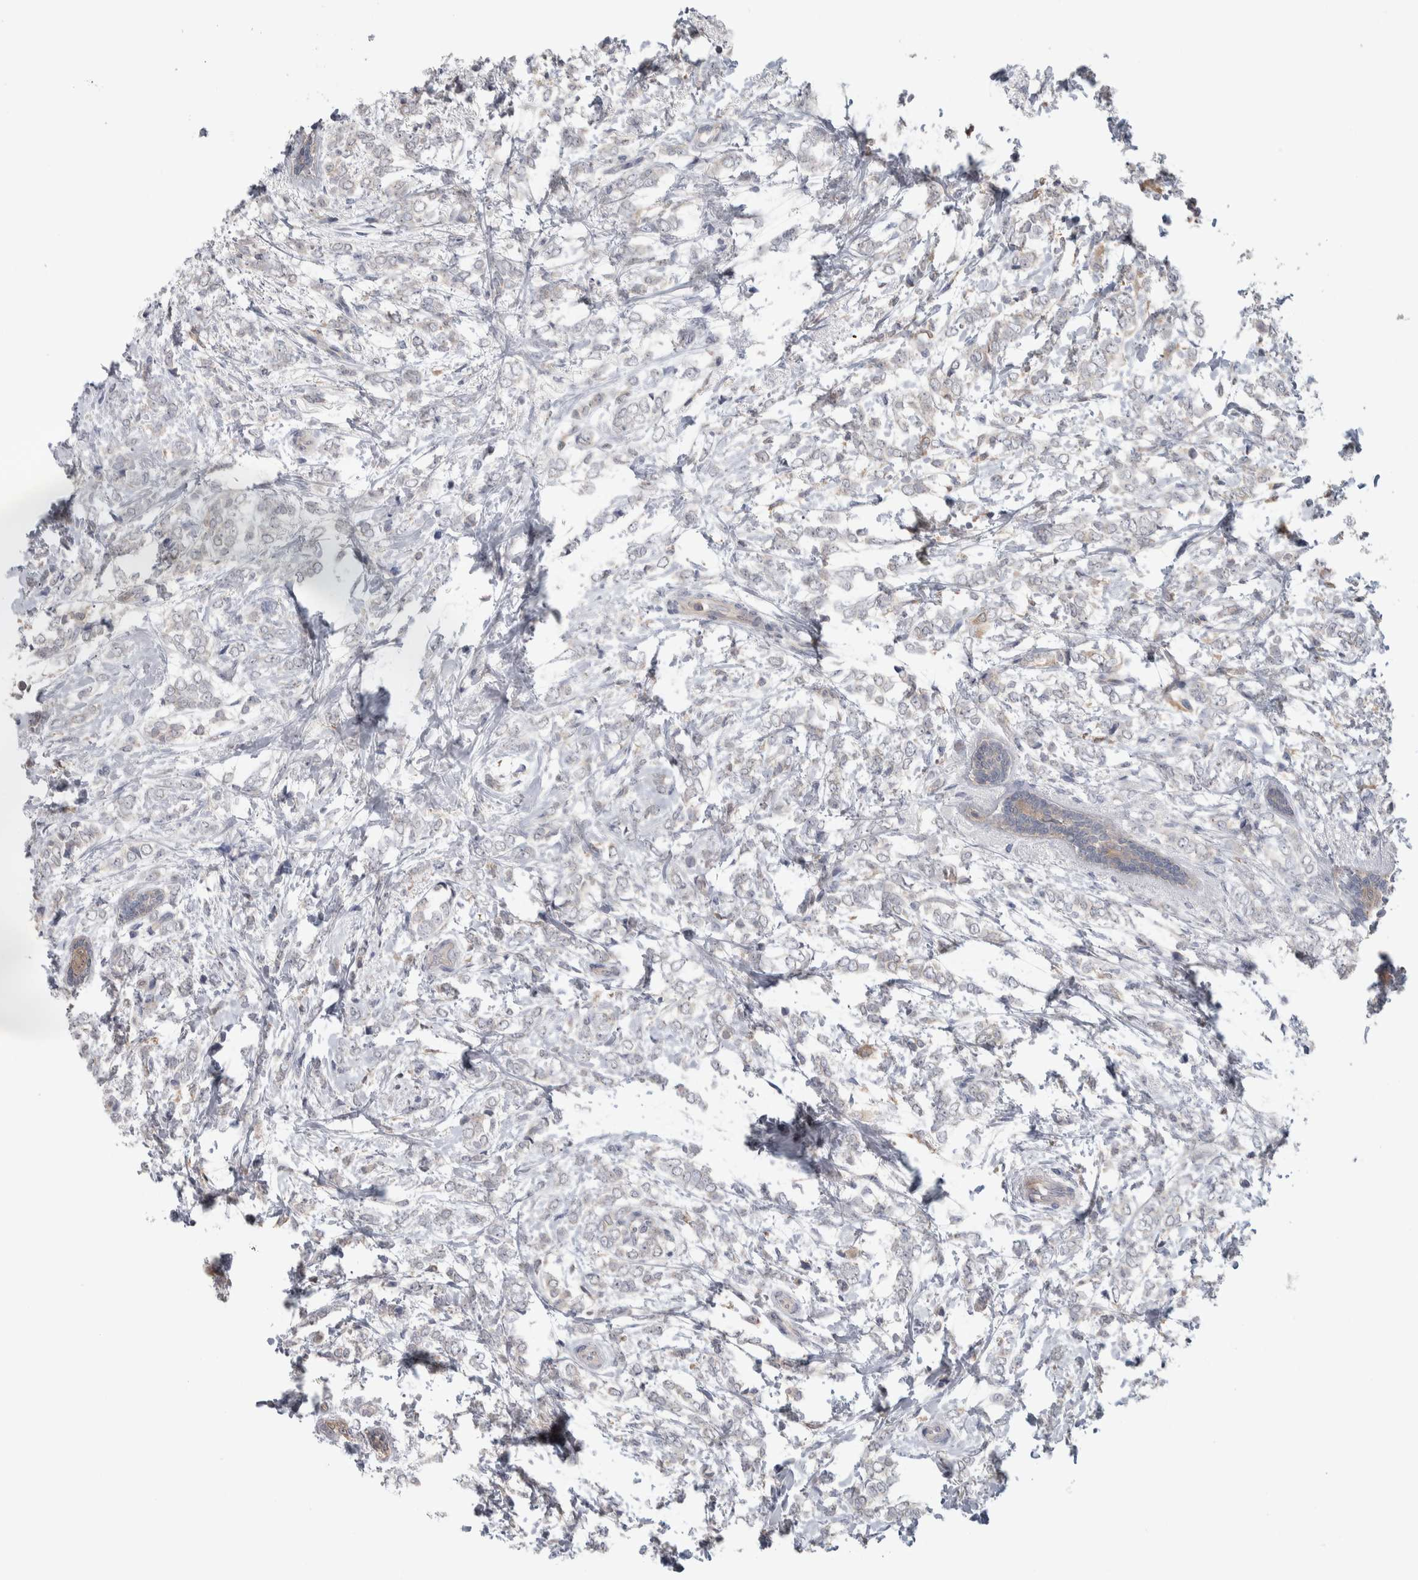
{"staining": {"intensity": "negative", "quantity": "none", "location": "none"}, "tissue": "breast cancer", "cell_type": "Tumor cells", "image_type": "cancer", "snomed": [{"axis": "morphology", "description": "Normal tissue, NOS"}, {"axis": "morphology", "description": "Lobular carcinoma"}, {"axis": "topography", "description": "Breast"}], "caption": "Immunohistochemistry (IHC) photomicrograph of human breast cancer (lobular carcinoma) stained for a protein (brown), which exhibits no staining in tumor cells.", "gene": "HTATIP2", "patient": {"sex": "female", "age": 47}}